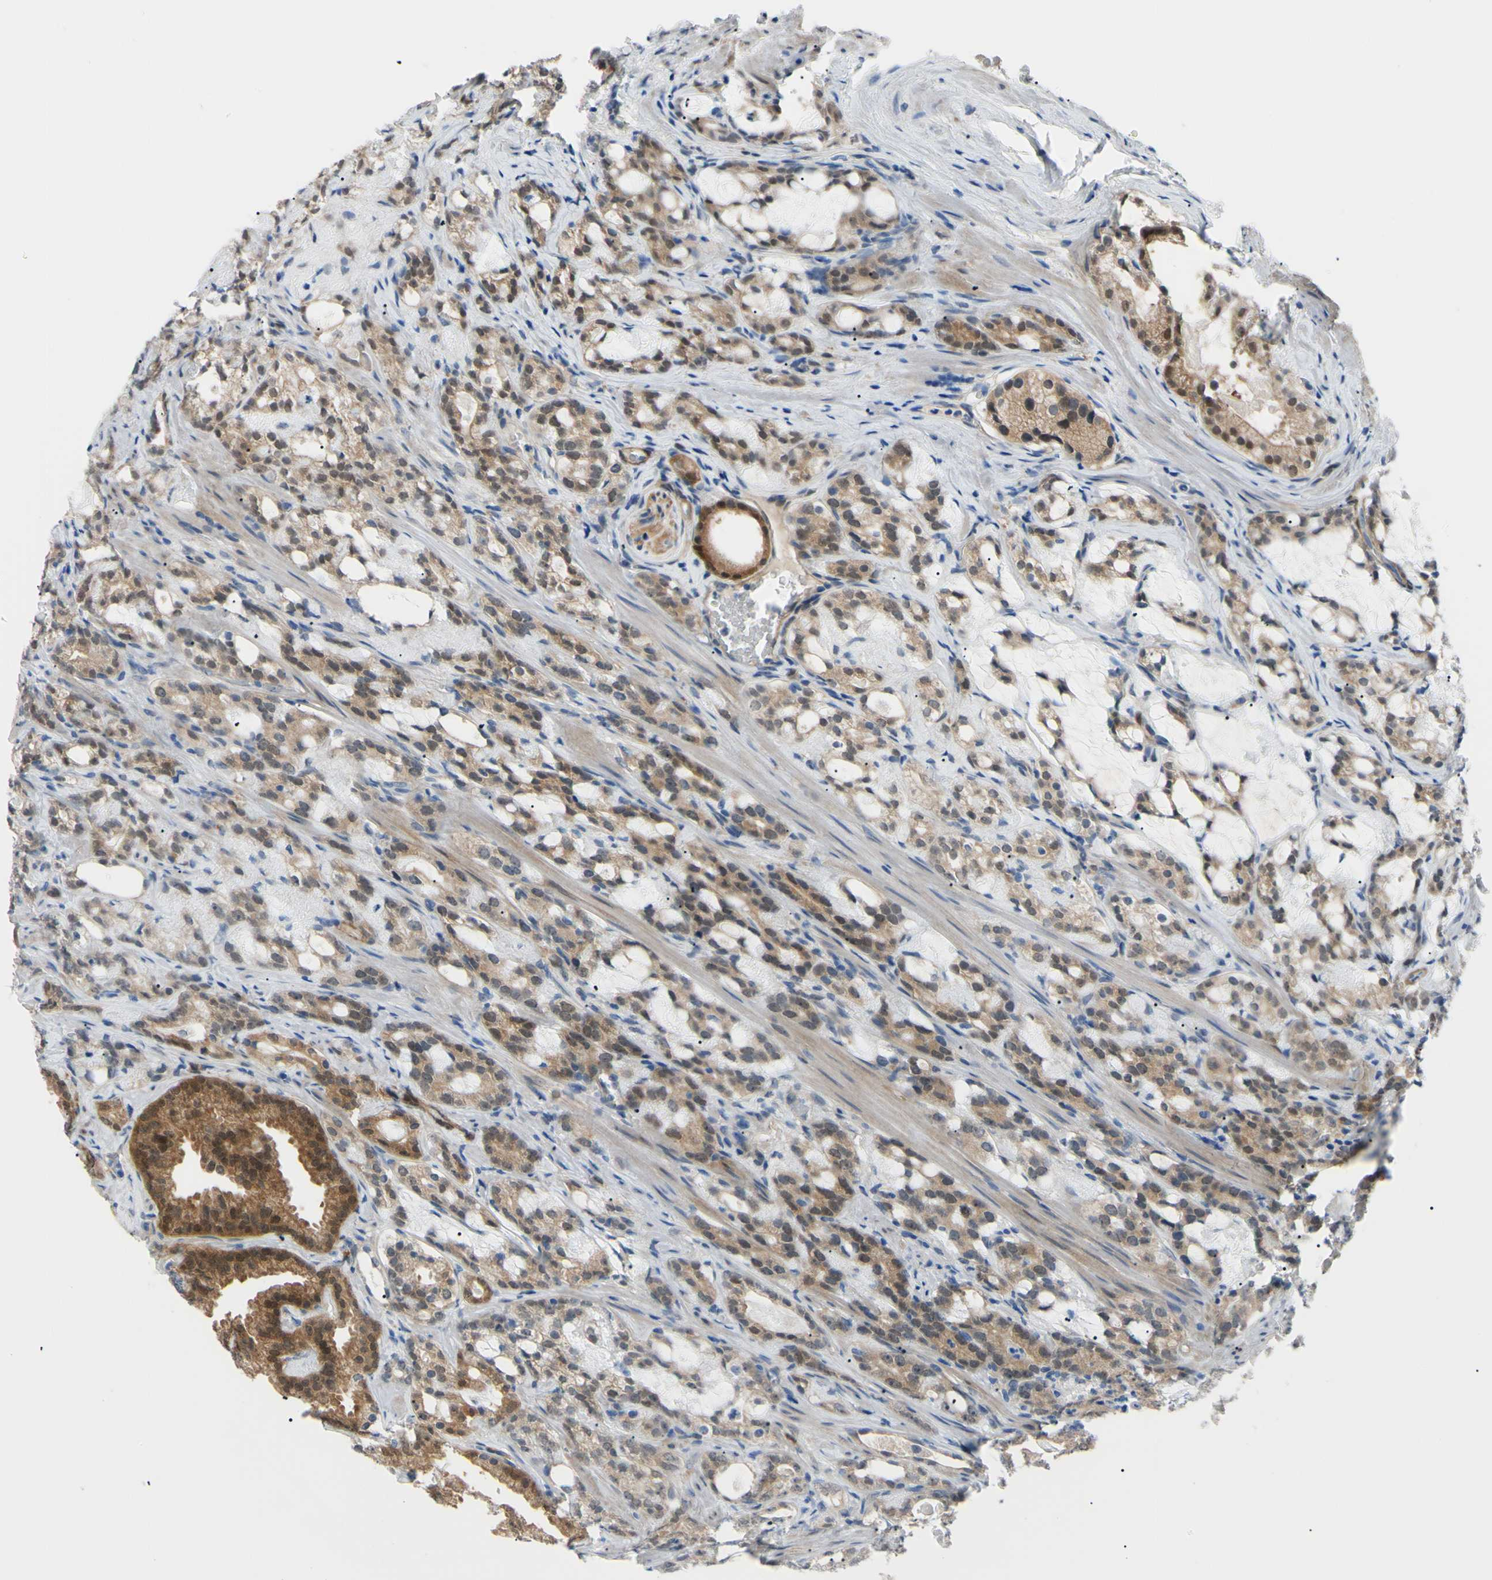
{"staining": {"intensity": "moderate", "quantity": "25%-75%", "location": "cytoplasmic/membranous,nuclear"}, "tissue": "prostate cancer", "cell_type": "Tumor cells", "image_type": "cancer", "snomed": [{"axis": "morphology", "description": "Adenocarcinoma, Low grade"}, {"axis": "topography", "description": "Prostate"}], "caption": "Approximately 25%-75% of tumor cells in prostate cancer exhibit moderate cytoplasmic/membranous and nuclear protein positivity as visualized by brown immunohistochemical staining.", "gene": "NOL3", "patient": {"sex": "male", "age": 59}}